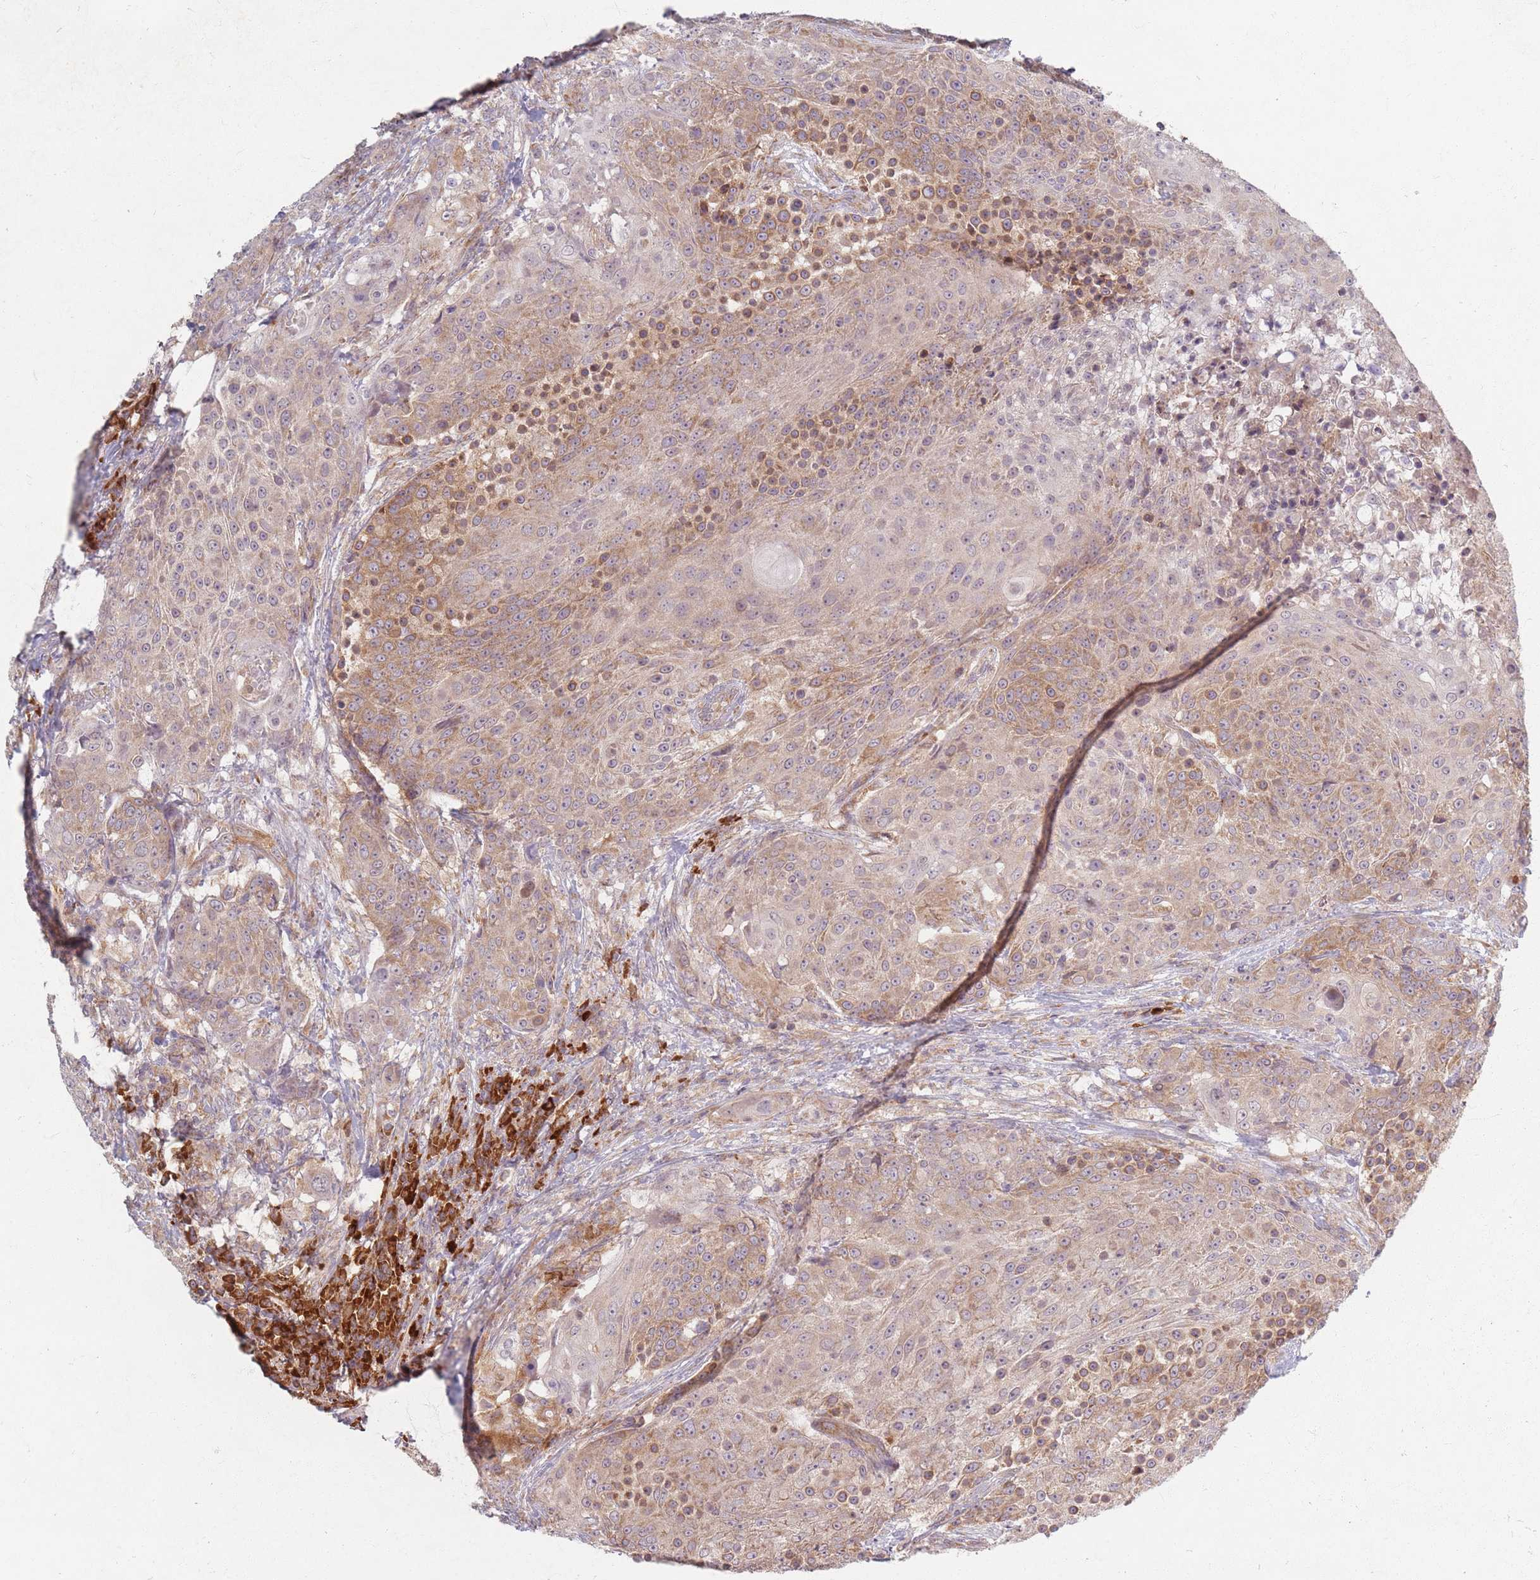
{"staining": {"intensity": "moderate", "quantity": "25%-75%", "location": "cytoplasmic/membranous"}, "tissue": "urothelial cancer", "cell_type": "Tumor cells", "image_type": "cancer", "snomed": [{"axis": "morphology", "description": "Urothelial carcinoma, High grade"}, {"axis": "topography", "description": "Urinary bladder"}], "caption": "IHC histopathology image of neoplastic tissue: high-grade urothelial carcinoma stained using immunohistochemistry exhibits medium levels of moderate protein expression localized specifically in the cytoplasmic/membranous of tumor cells, appearing as a cytoplasmic/membranous brown color.", "gene": "SMIM14", "patient": {"sex": "female", "age": 63}}